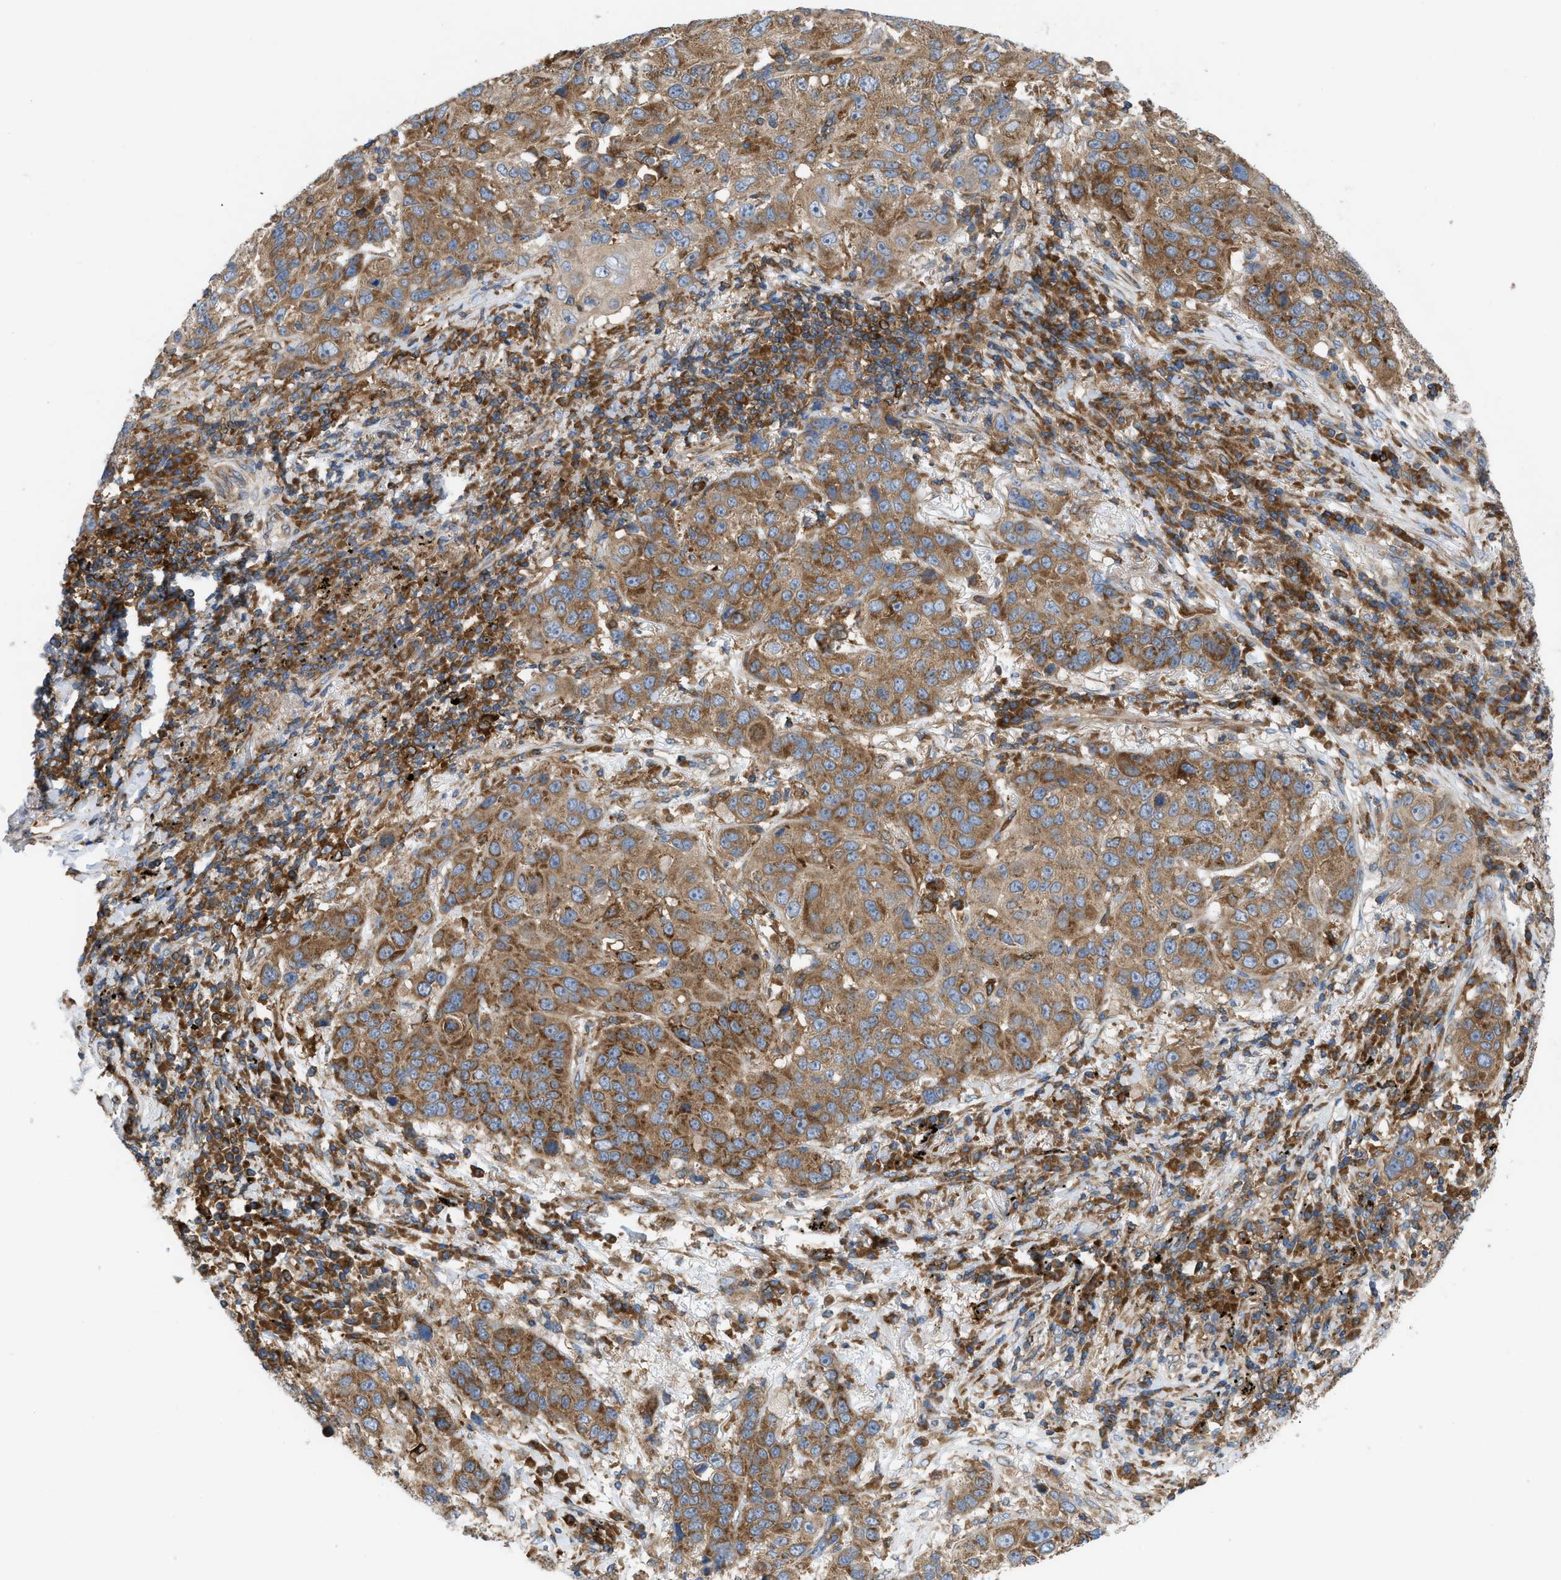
{"staining": {"intensity": "moderate", "quantity": ">75%", "location": "cytoplasmic/membranous"}, "tissue": "lung cancer", "cell_type": "Tumor cells", "image_type": "cancer", "snomed": [{"axis": "morphology", "description": "Squamous cell carcinoma, NOS"}, {"axis": "topography", "description": "Lung"}], "caption": "The photomicrograph shows staining of lung squamous cell carcinoma, revealing moderate cytoplasmic/membranous protein expression (brown color) within tumor cells.", "gene": "GPAT4", "patient": {"sex": "male", "age": 57}}